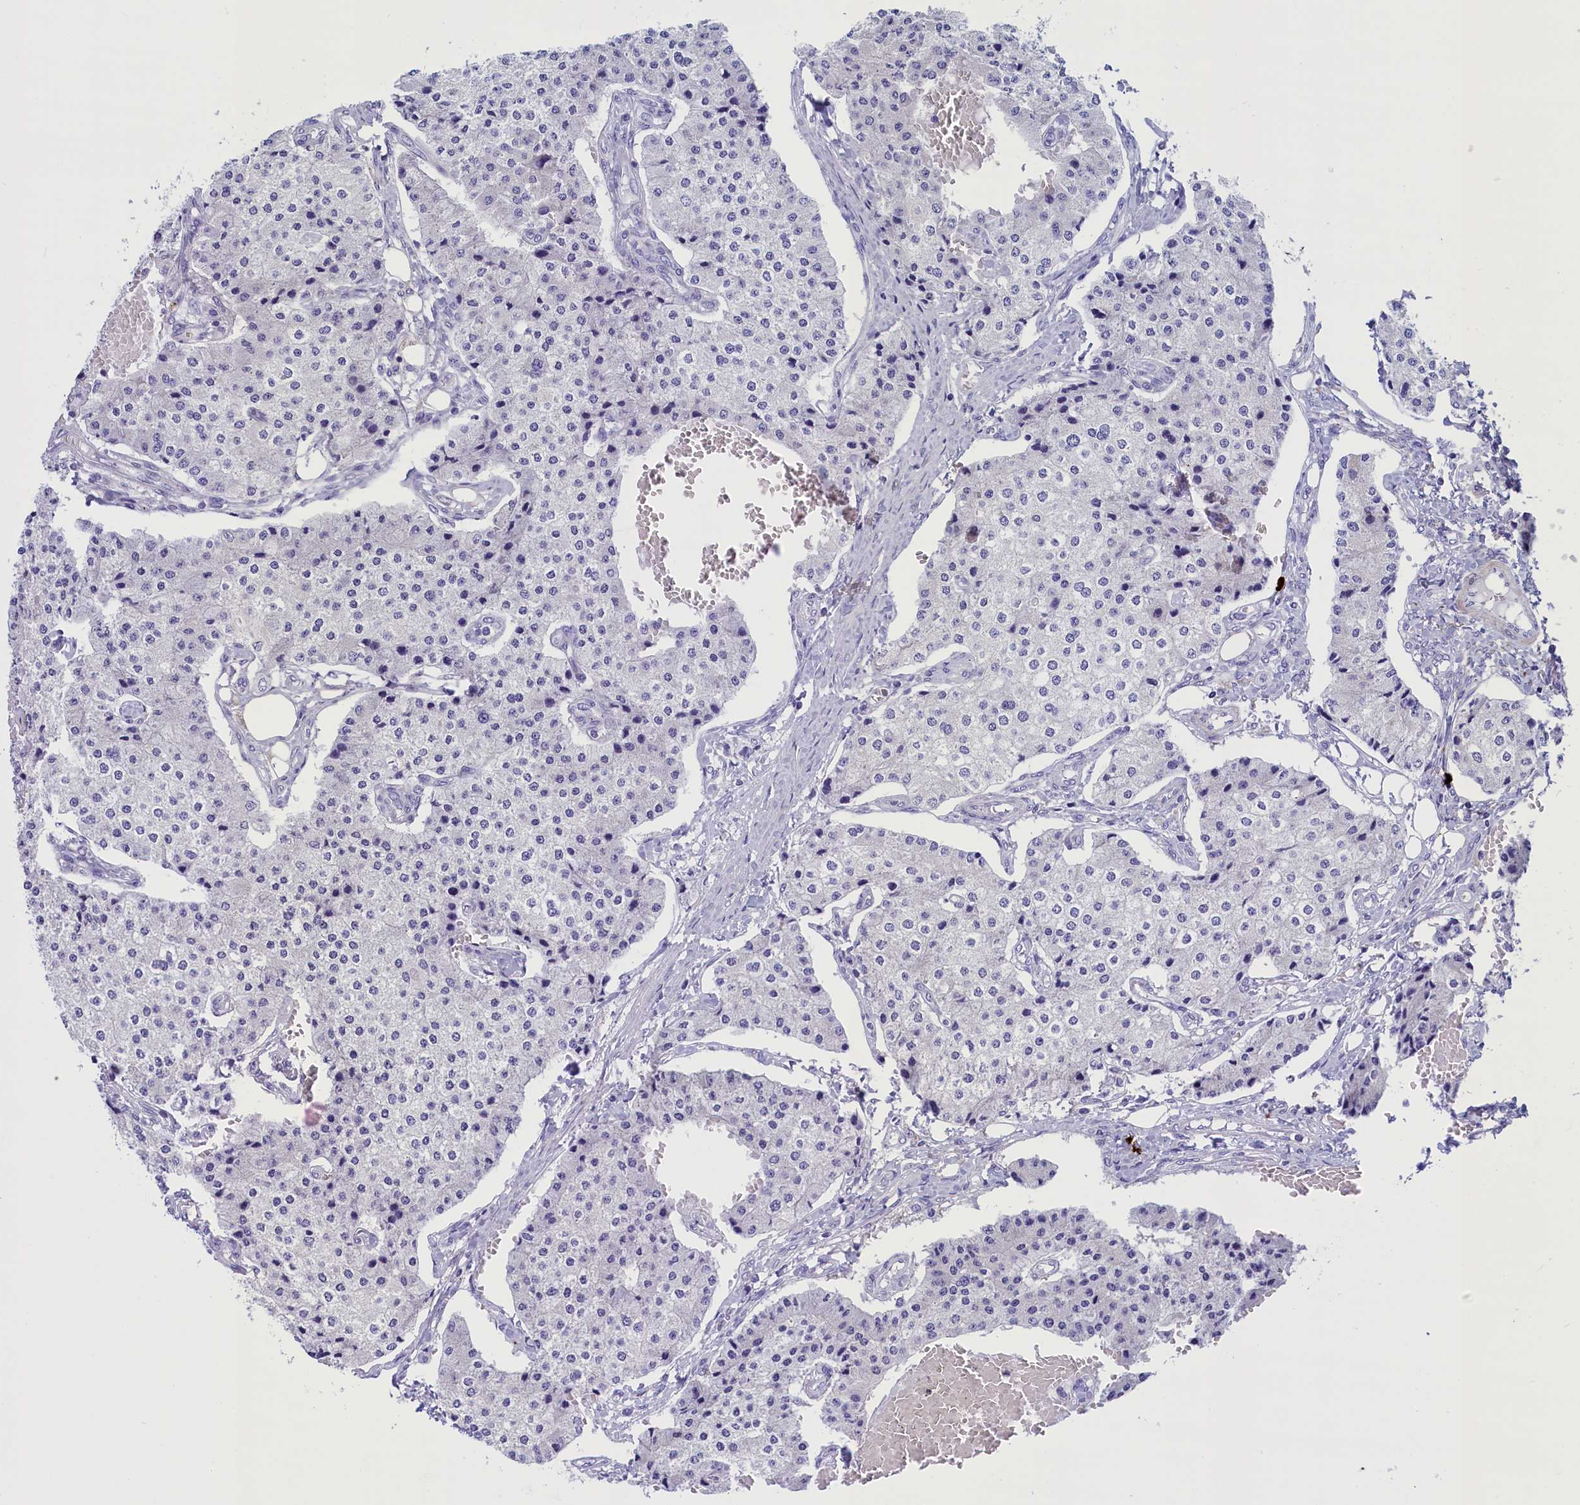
{"staining": {"intensity": "negative", "quantity": "none", "location": "none"}, "tissue": "carcinoid", "cell_type": "Tumor cells", "image_type": "cancer", "snomed": [{"axis": "morphology", "description": "Carcinoid, malignant, NOS"}, {"axis": "topography", "description": "Colon"}], "caption": "Tumor cells show no significant protein staining in malignant carcinoid.", "gene": "RTTN", "patient": {"sex": "female", "age": 52}}